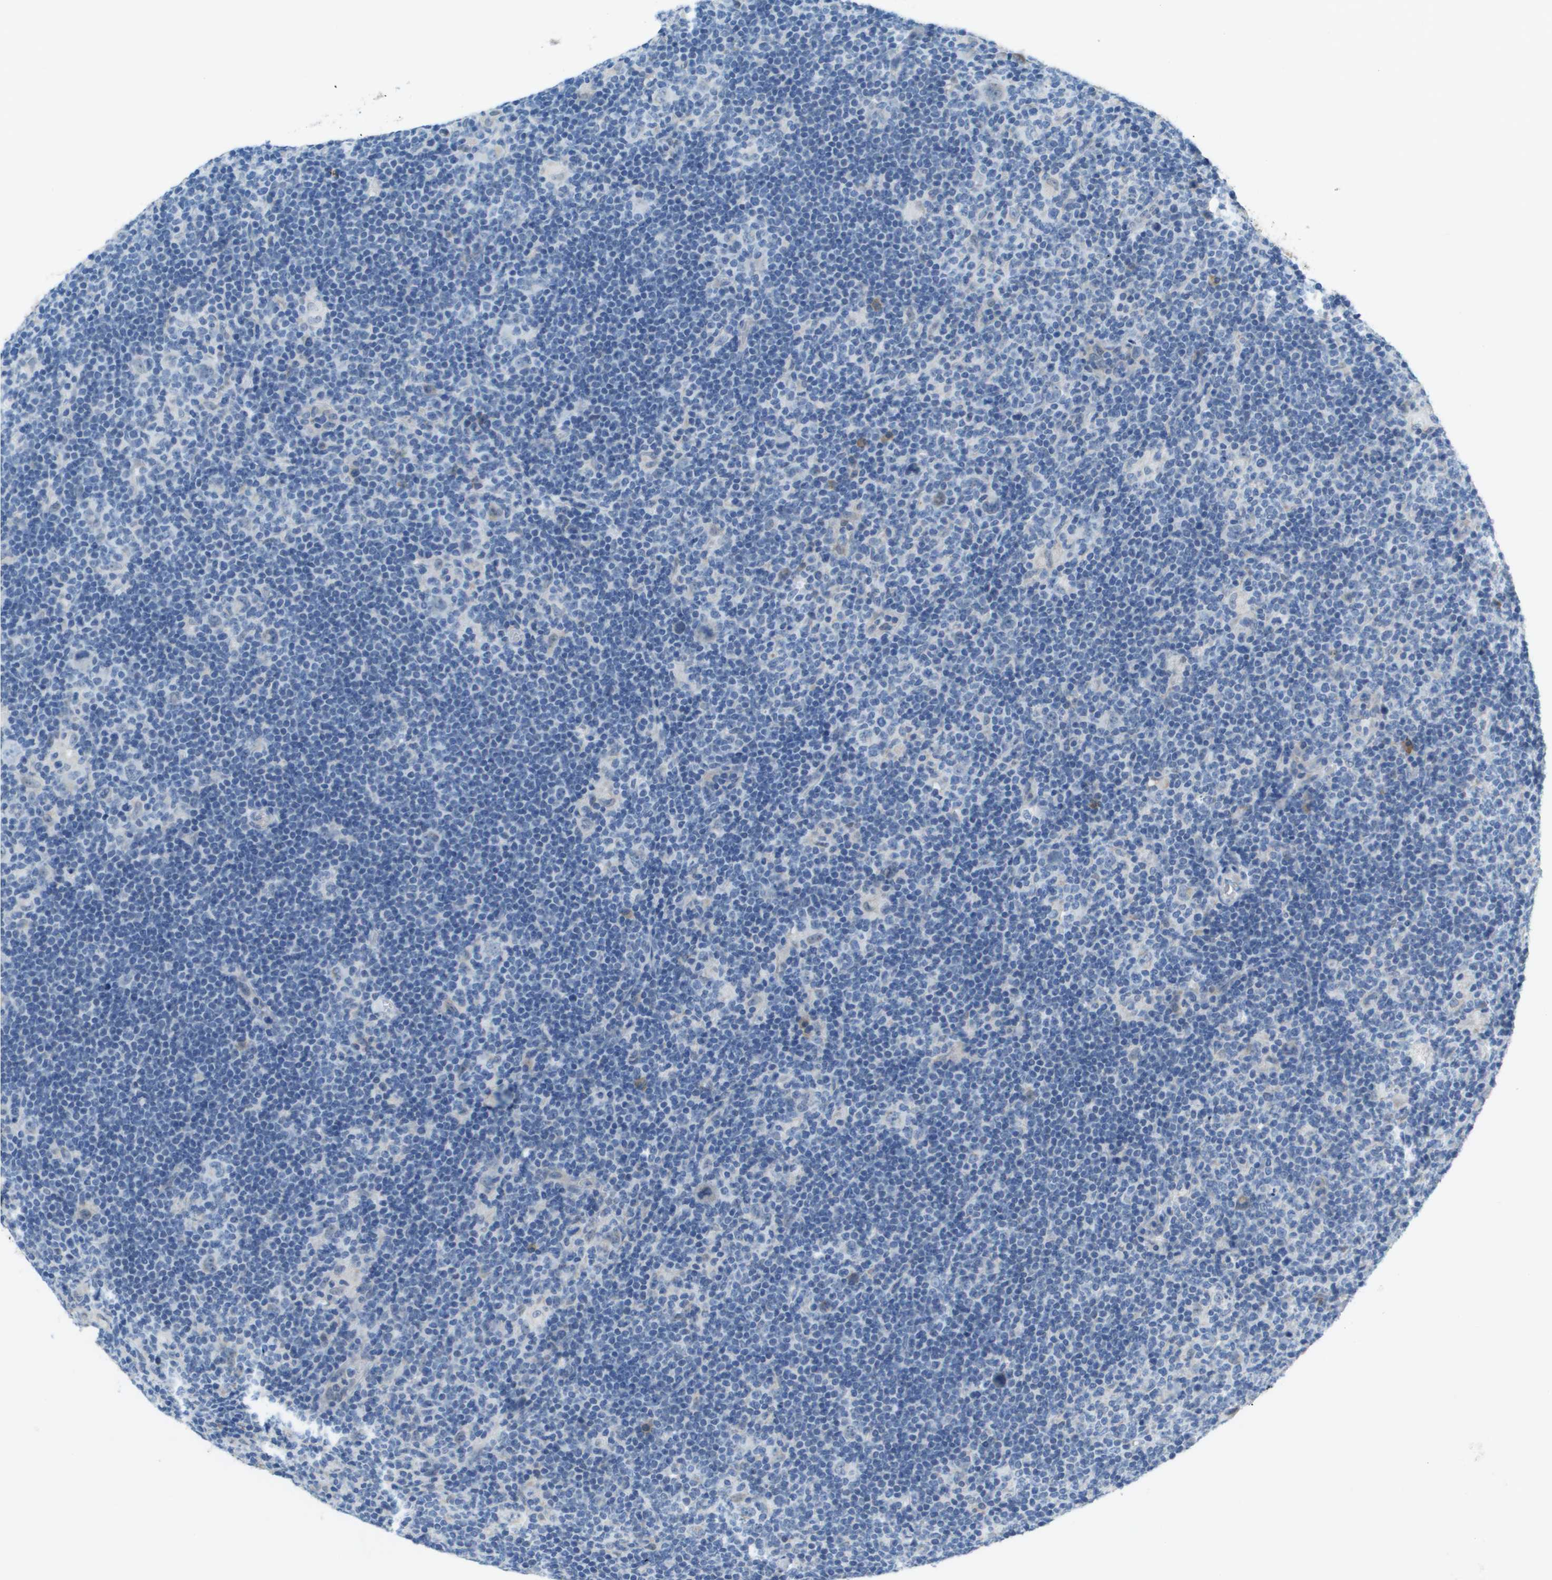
{"staining": {"intensity": "negative", "quantity": "none", "location": "none"}, "tissue": "lymphoma", "cell_type": "Tumor cells", "image_type": "cancer", "snomed": [{"axis": "morphology", "description": "Hodgkin's disease, NOS"}, {"axis": "topography", "description": "Lymph node"}], "caption": "Human Hodgkin's disease stained for a protein using IHC displays no expression in tumor cells.", "gene": "SDC1", "patient": {"sex": "female", "age": 57}}